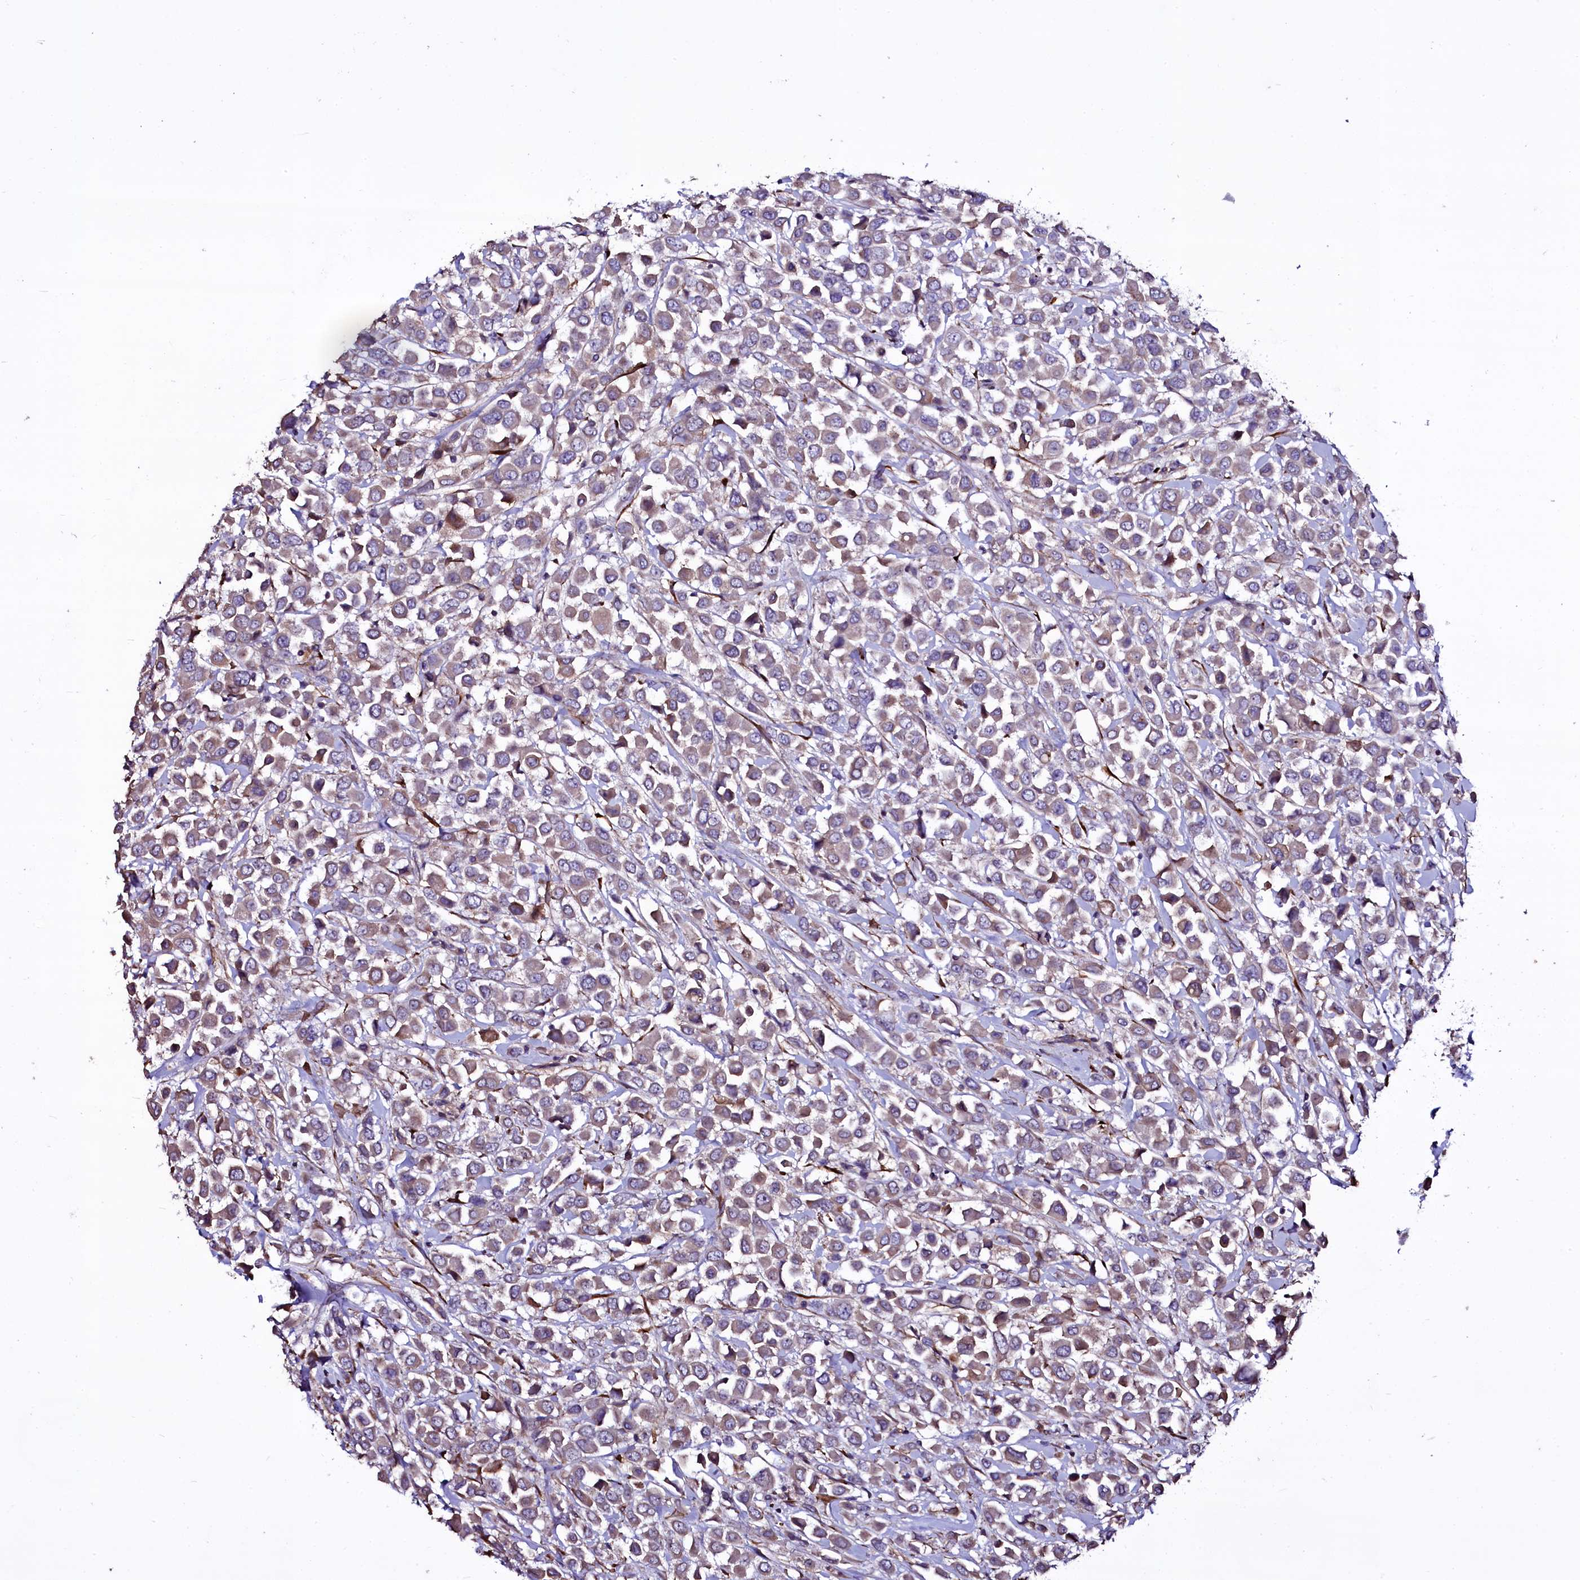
{"staining": {"intensity": "weak", "quantity": ">75%", "location": "cytoplasmic/membranous"}, "tissue": "breast cancer", "cell_type": "Tumor cells", "image_type": "cancer", "snomed": [{"axis": "morphology", "description": "Duct carcinoma"}, {"axis": "topography", "description": "Breast"}], "caption": "Immunohistochemical staining of breast cancer shows weak cytoplasmic/membranous protein positivity in approximately >75% of tumor cells.", "gene": "WIPF3", "patient": {"sex": "female", "age": 61}}